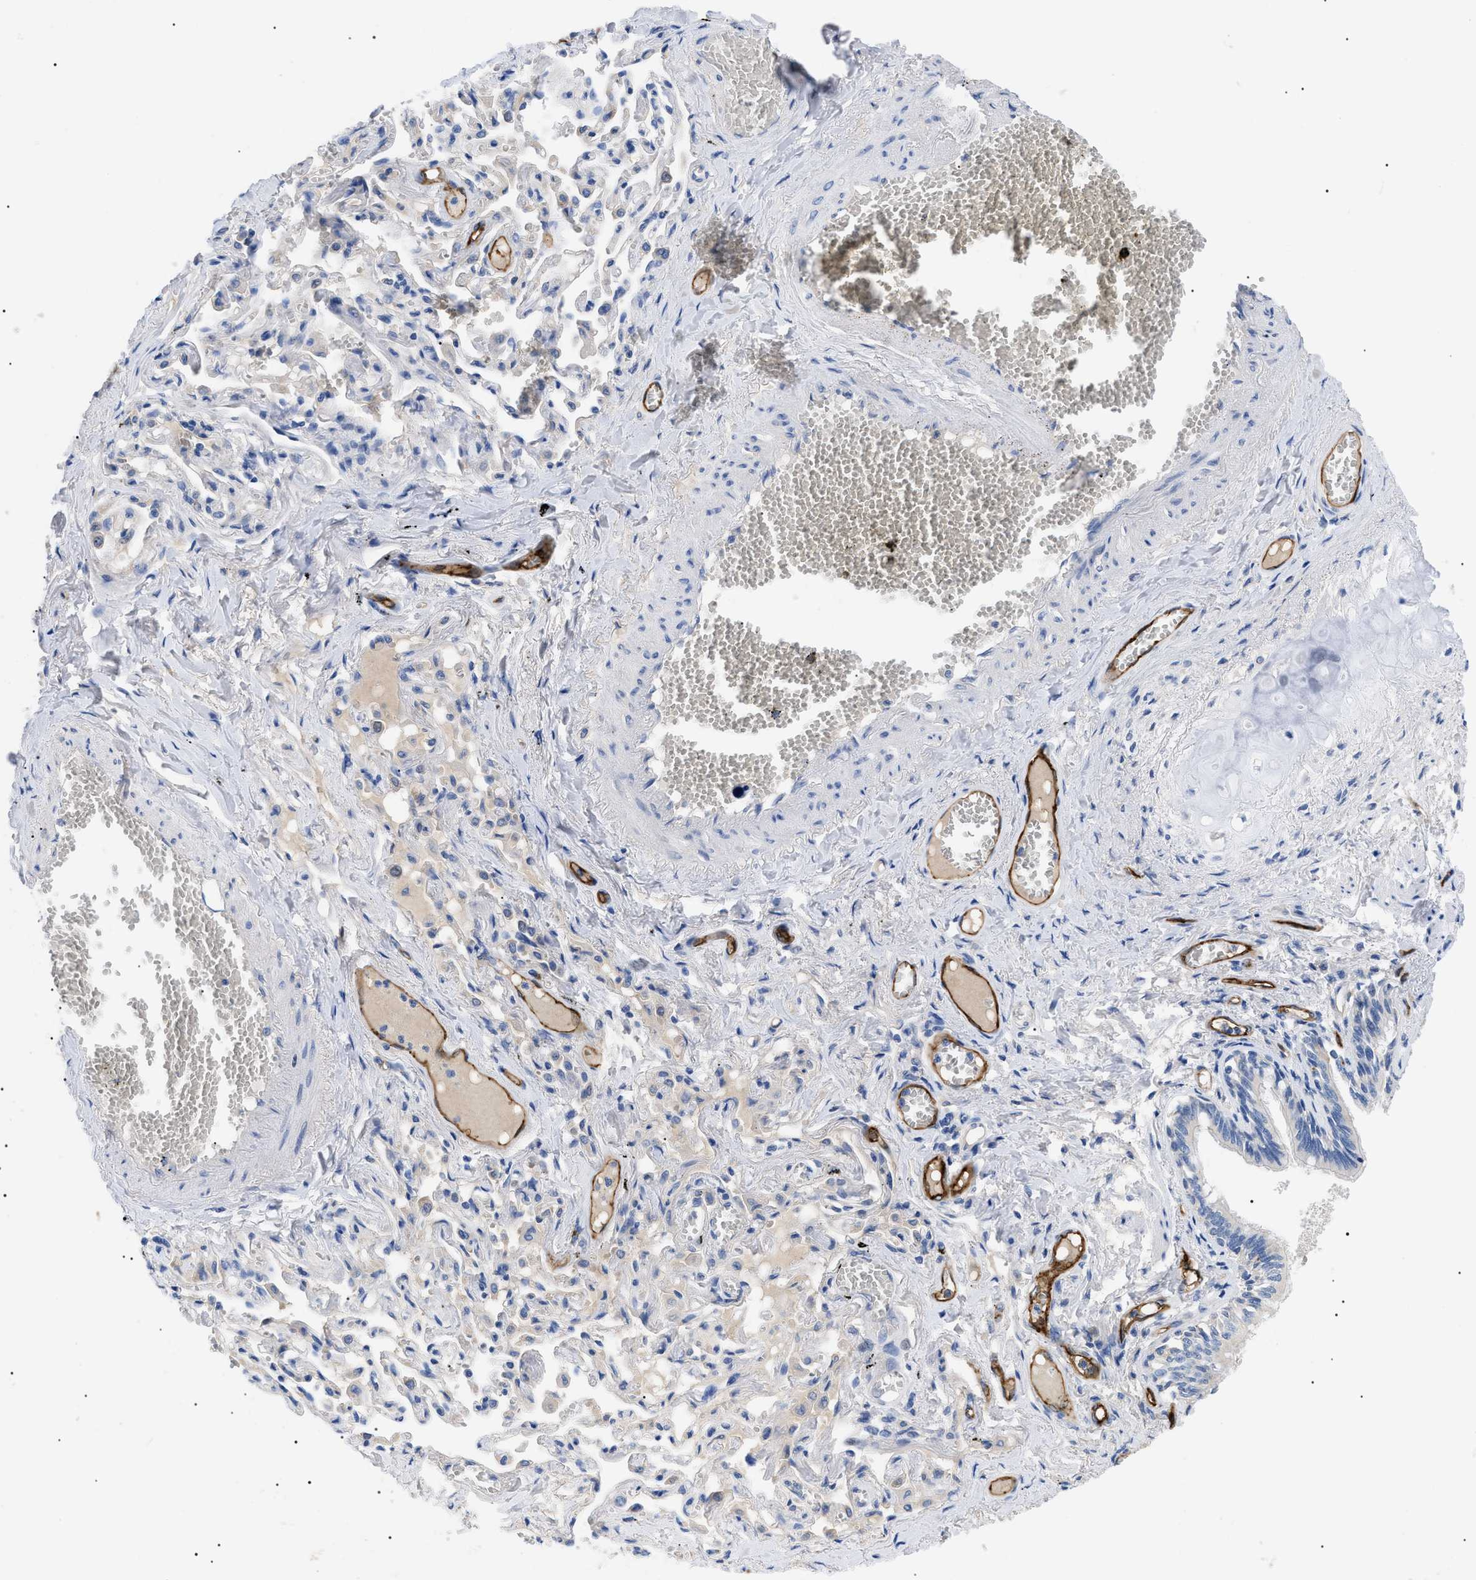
{"staining": {"intensity": "negative", "quantity": "none", "location": "none"}, "tissue": "bronchus", "cell_type": "Respiratory epithelial cells", "image_type": "normal", "snomed": [{"axis": "morphology", "description": "Normal tissue, NOS"}, {"axis": "morphology", "description": "Inflammation, NOS"}, {"axis": "topography", "description": "Cartilage tissue"}, {"axis": "topography", "description": "Lung"}], "caption": "DAB immunohistochemical staining of benign human bronchus displays no significant expression in respiratory epithelial cells. (DAB (3,3'-diaminobenzidine) IHC visualized using brightfield microscopy, high magnification).", "gene": "ACKR1", "patient": {"sex": "male", "age": 71}}